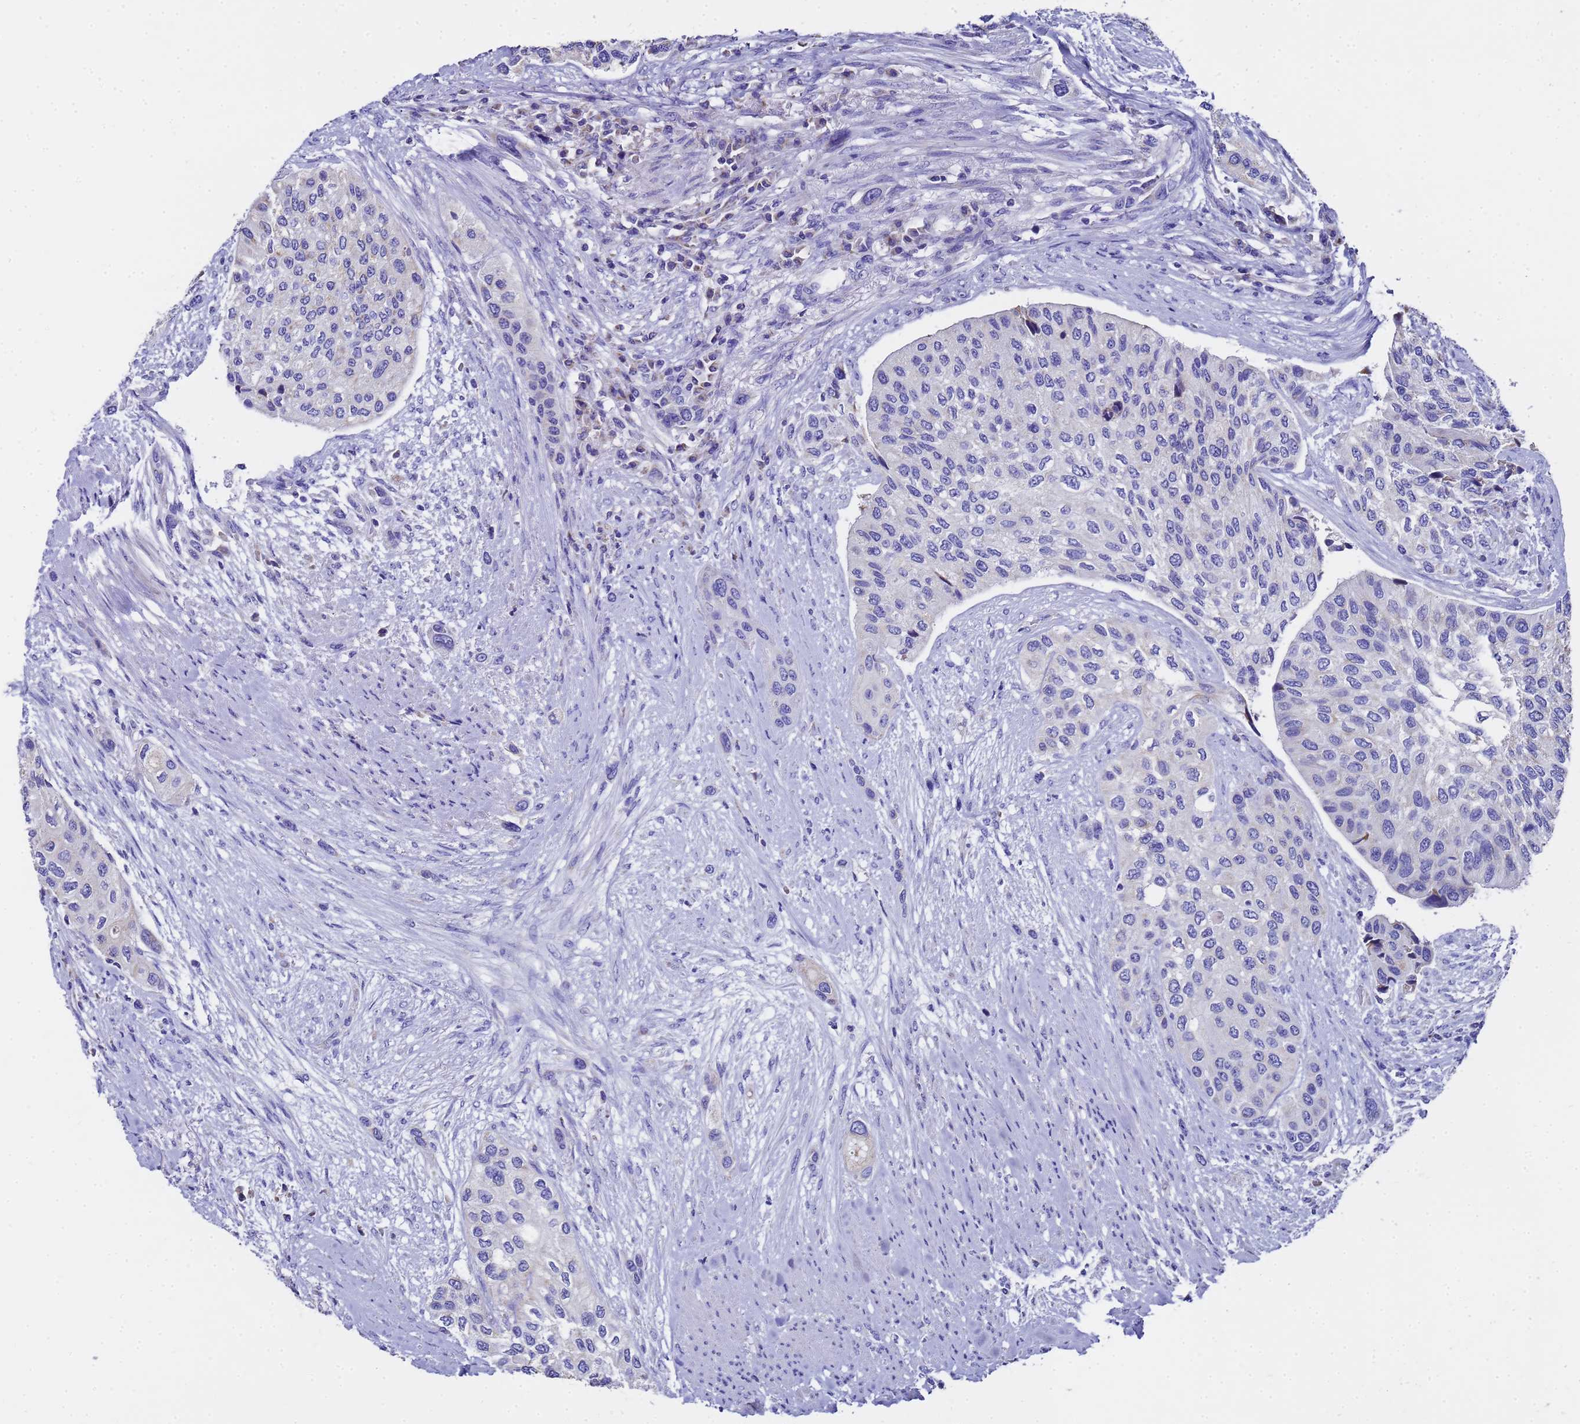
{"staining": {"intensity": "negative", "quantity": "none", "location": "none"}, "tissue": "urothelial cancer", "cell_type": "Tumor cells", "image_type": "cancer", "snomed": [{"axis": "morphology", "description": "Normal tissue, NOS"}, {"axis": "morphology", "description": "Urothelial carcinoma, High grade"}, {"axis": "topography", "description": "Vascular tissue"}, {"axis": "topography", "description": "Urinary bladder"}], "caption": "A histopathology image of urothelial carcinoma (high-grade) stained for a protein displays no brown staining in tumor cells. (DAB immunohistochemistry (IHC), high magnification).", "gene": "MRPS12", "patient": {"sex": "female", "age": 56}}